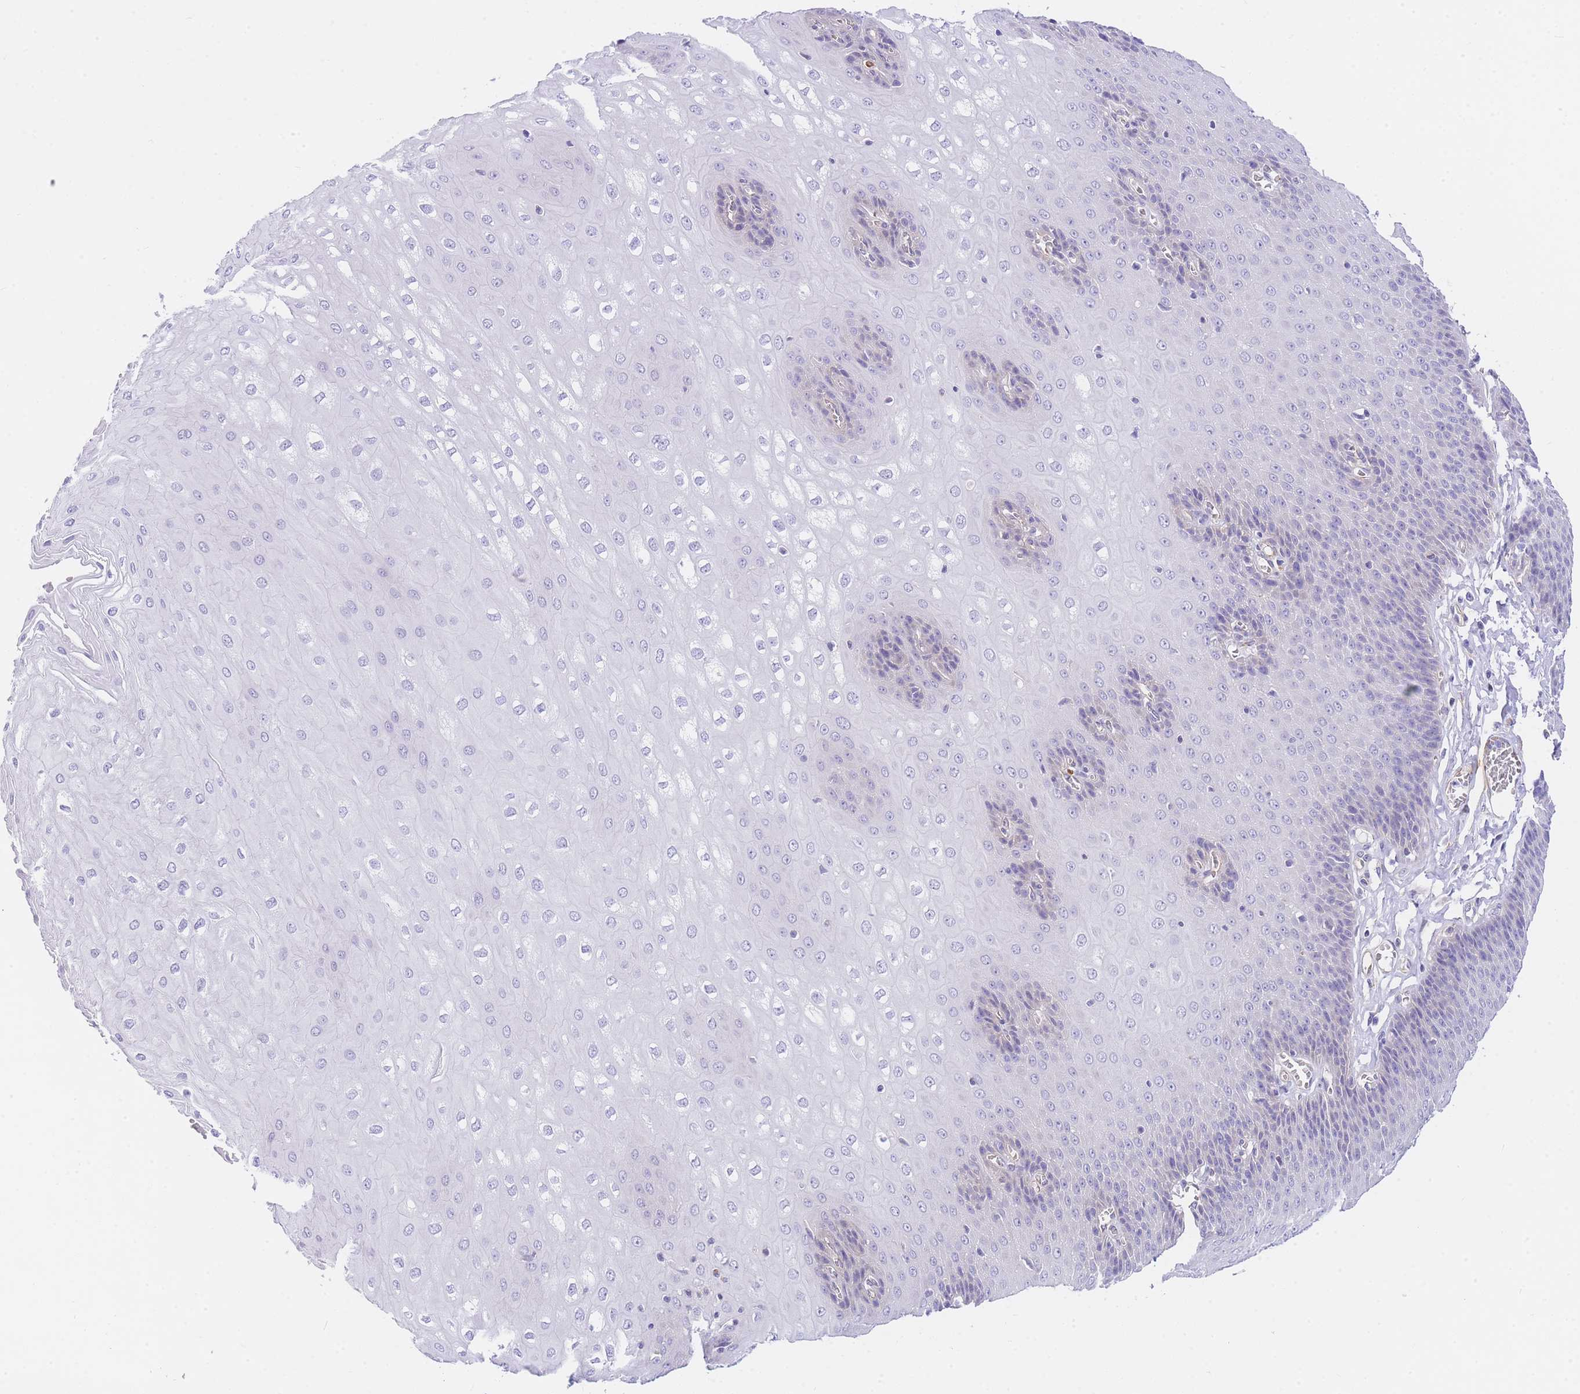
{"staining": {"intensity": "negative", "quantity": "none", "location": "none"}, "tissue": "esophagus", "cell_type": "Squamous epithelial cells", "image_type": "normal", "snomed": [{"axis": "morphology", "description": "Normal tissue, NOS"}, {"axis": "topography", "description": "Esophagus"}], "caption": "DAB immunohistochemical staining of unremarkable esophagus exhibits no significant positivity in squamous epithelial cells.", "gene": "SRSF12", "patient": {"sex": "male", "age": 60}}